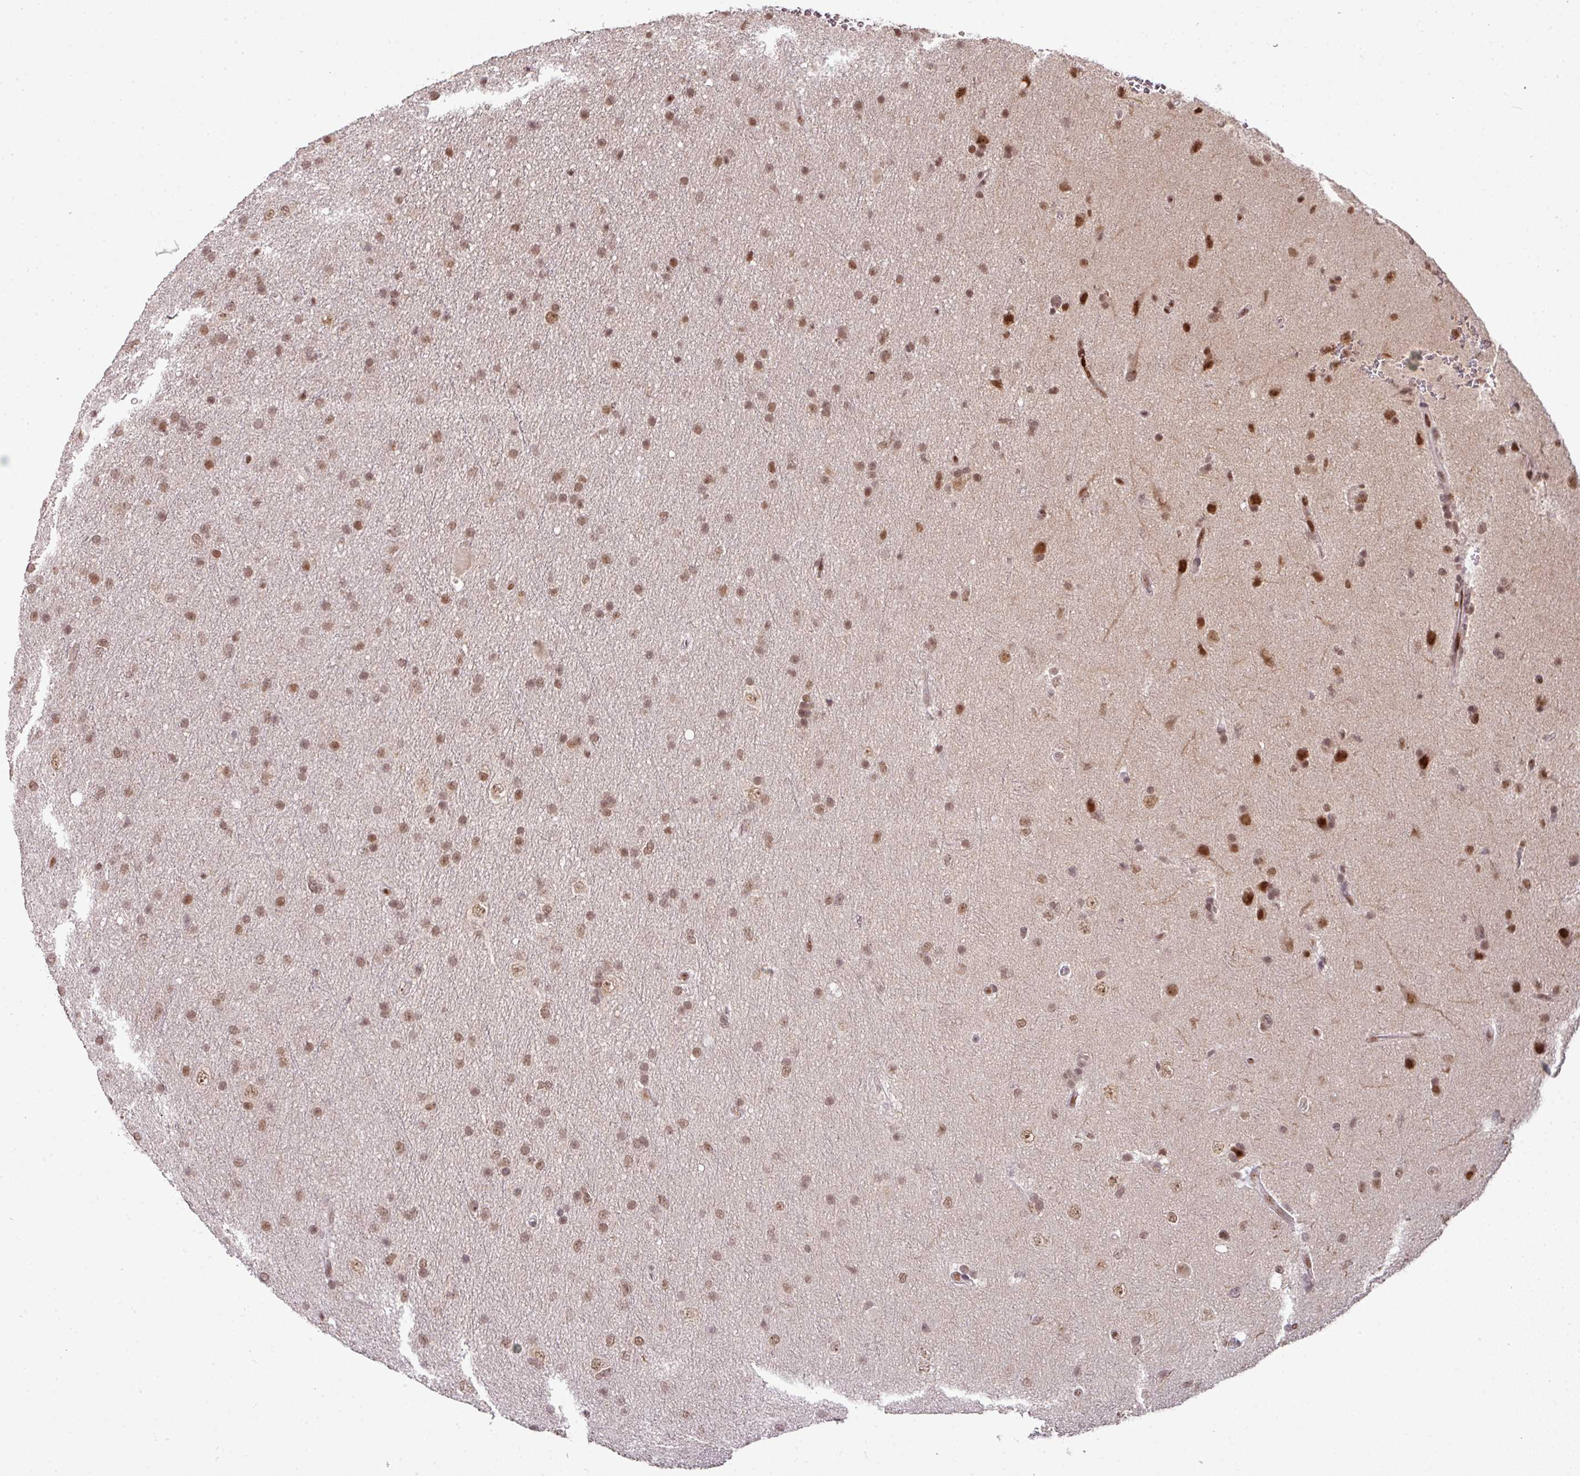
{"staining": {"intensity": "moderate", "quantity": ">75%", "location": "nuclear"}, "tissue": "glioma", "cell_type": "Tumor cells", "image_type": "cancer", "snomed": [{"axis": "morphology", "description": "Glioma, malignant, Low grade"}, {"axis": "topography", "description": "Cerebral cortex"}], "caption": "Malignant glioma (low-grade) stained for a protein (brown) demonstrates moderate nuclear positive expression in approximately >75% of tumor cells.", "gene": "NEIL1", "patient": {"sex": "female", "age": 39}}